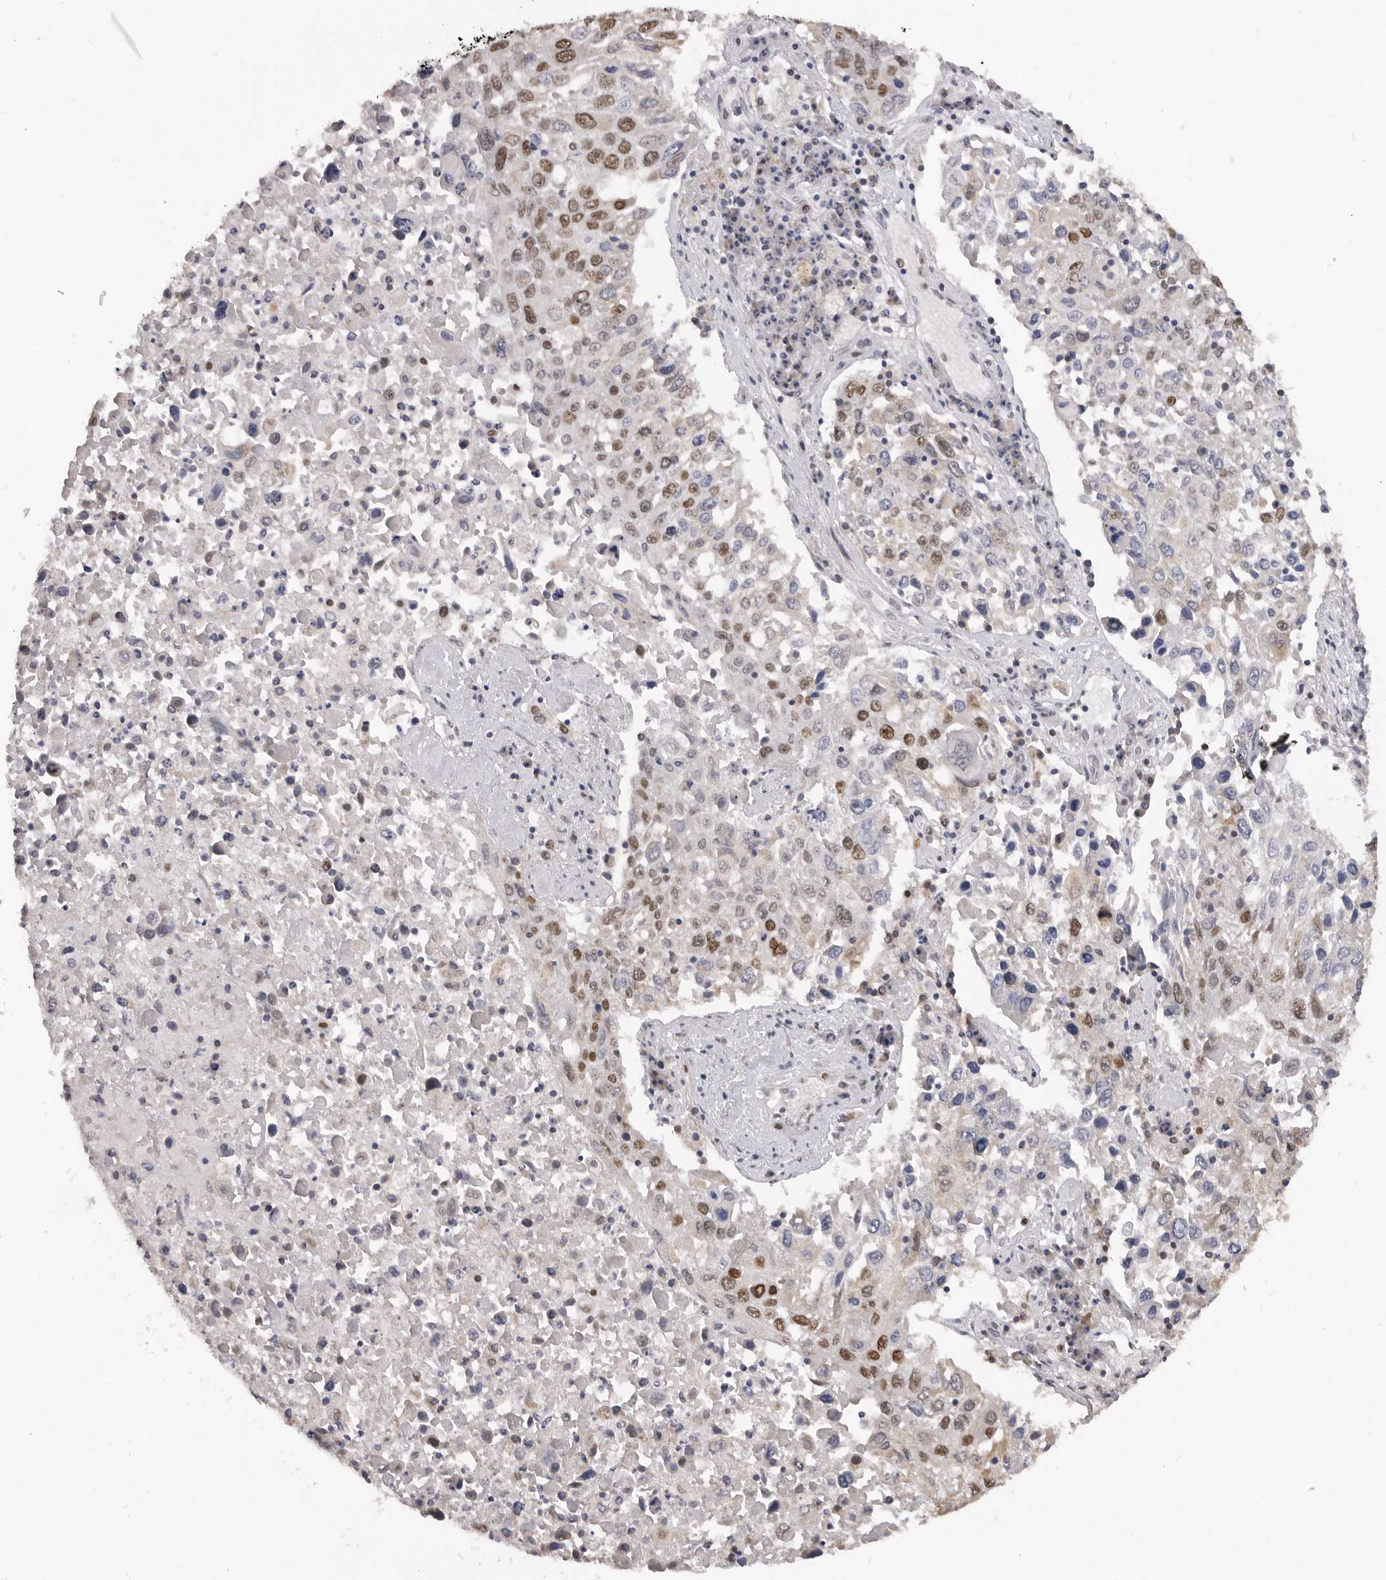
{"staining": {"intensity": "strong", "quantity": ">75%", "location": "nuclear"}, "tissue": "lung cancer", "cell_type": "Tumor cells", "image_type": "cancer", "snomed": [{"axis": "morphology", "description": "Squamous cell carcinoma, NOS"}, {"axis": "topography", "description": "Lung"}], "caption": "The photomicrograph shows a brown stain indicating the presence of a protein in the nuclear of tumor cells in lung cancer (squamous cell carcinoma).", "gene": "SMARCC1", "patient": {"sex": "male", "age": 65}}